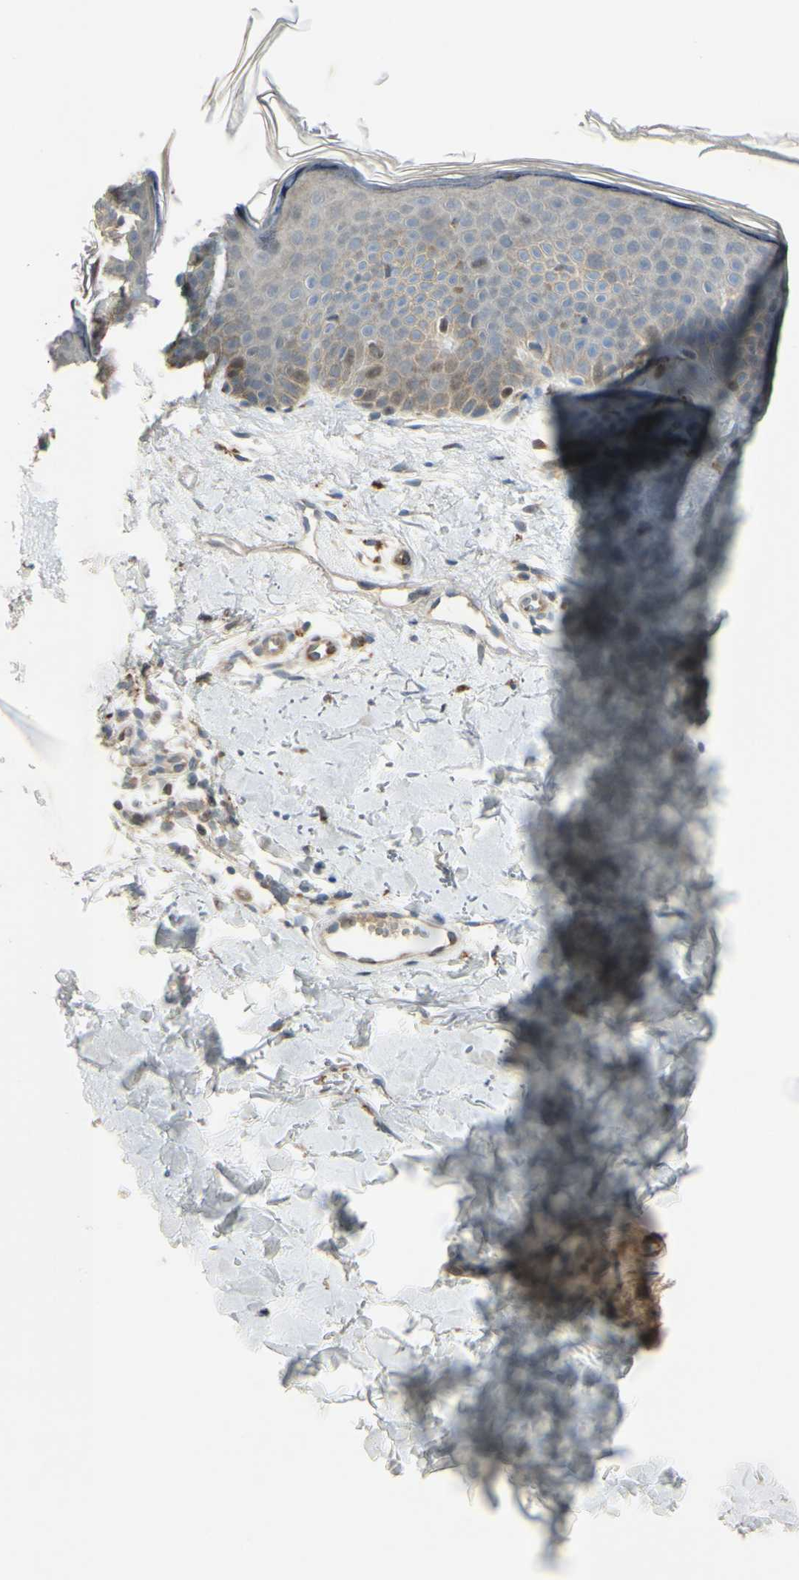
{"staining": {"intensity": "negative", "quantity": "none", "location": "none"}, "tissue": "skin", "cell_type": "Fibroblasts", "image_type": "normal", "snomed": [{"axis": "morphology", "description": "Normal tissue, NOS"}, {"axis": "topography", "description": "Skin"}], "caption": "An IHC image of unremarkable skin is shown. There is no staining in fibroblasts of skin. (DAB (3,3'-diaminobenzidine) immunohistochemistry (IHC) with hematoxylin counter stain).", "gene": "NDFIP1", "patient": {"sex": "female", "age": 56}}